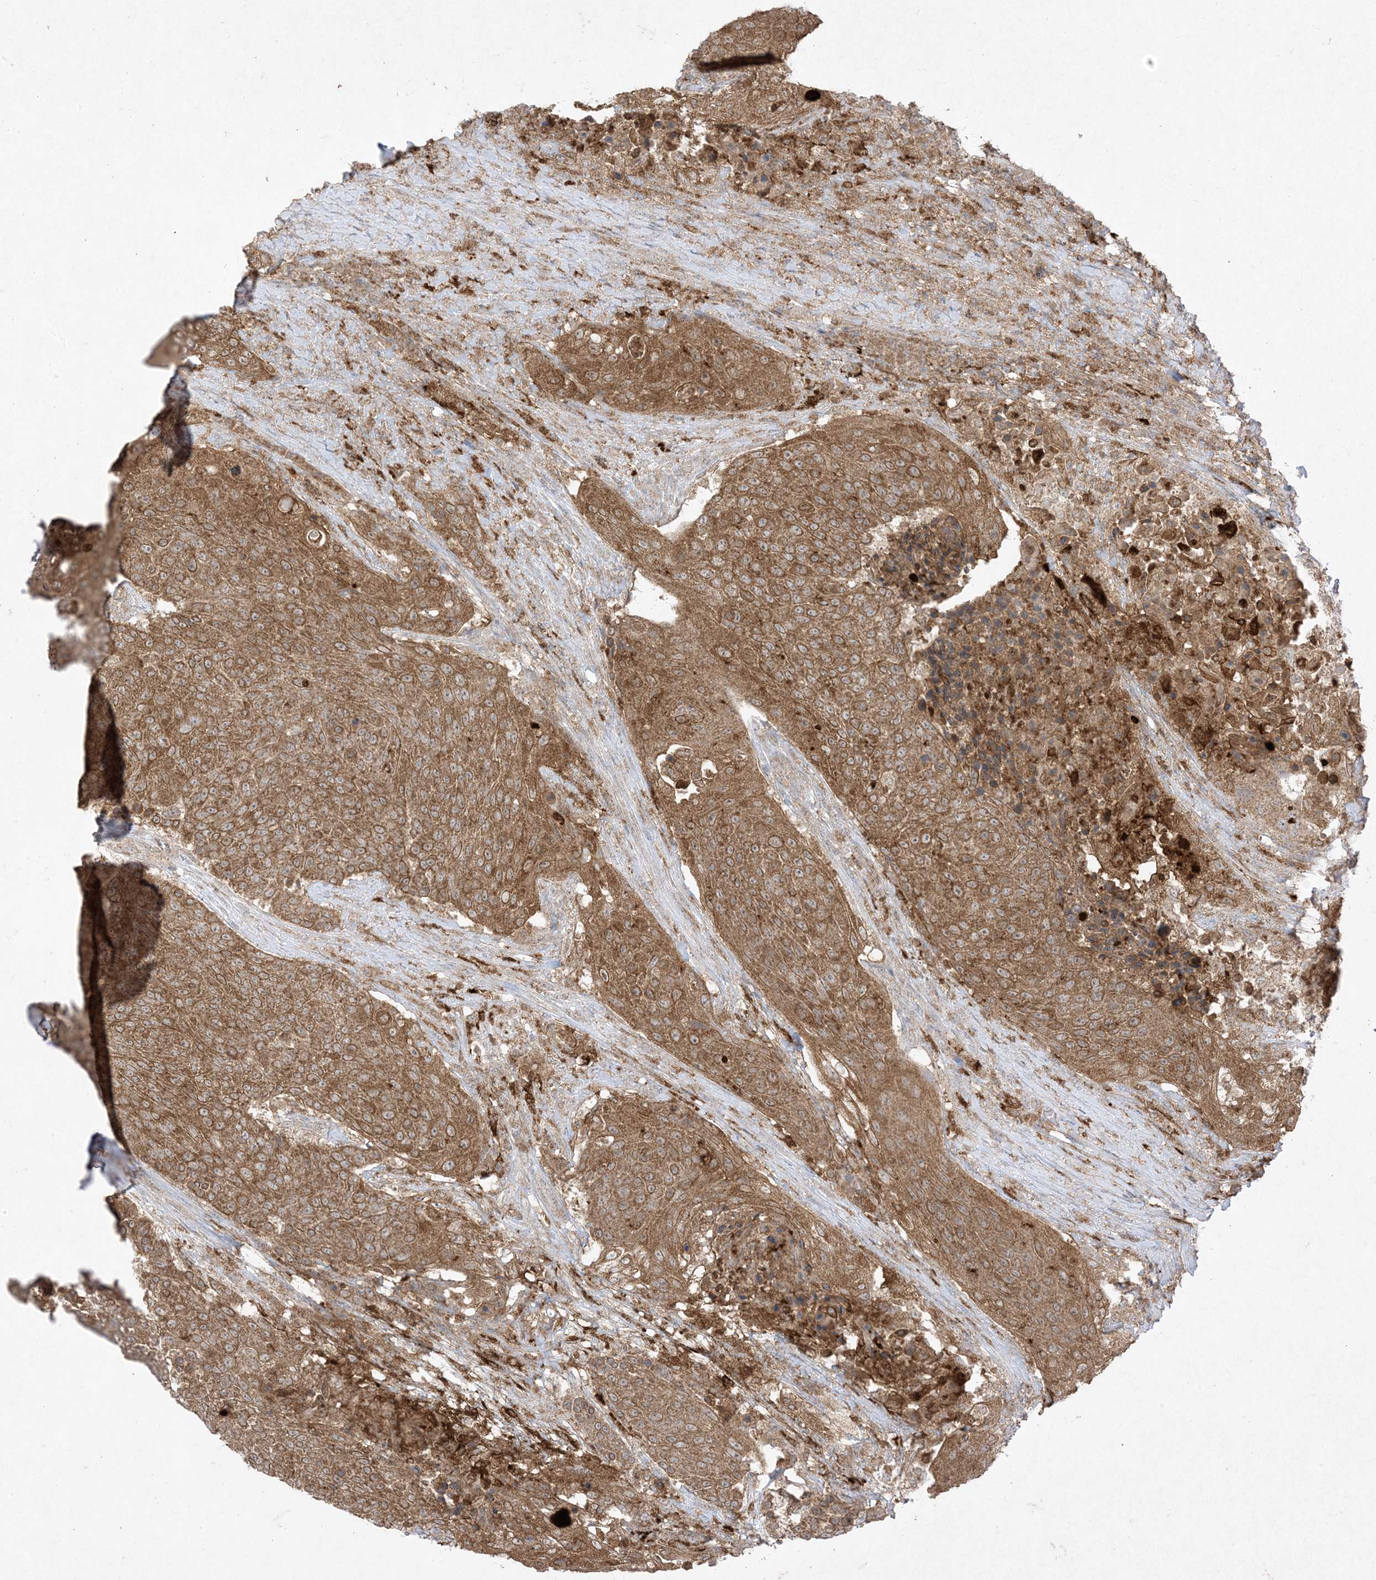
{"staining": {"intensity": "moderate", "quantity": ">75%", "location": "cytoplasmic/membranous"}, "tissue": "urothelial cancer", "cell_type": "Tumor cells", "image_type": "cancer", "snomed": [{"axis": "morphology", "description": "Urothelial carcinoma, High grade"}, {"axis": "topography", "description": "Urinary bladder"}], "caption": "Moderate cytoplasmic/membranous expression is present in about >75% of tumor cells in urothelial cancer. Immunohistochemistry (ihc) stains the protein of interest in brown and the nuclei are stained blue.", "gene": "UBE2C", "patient": {"sex": "female", "age": 63}}